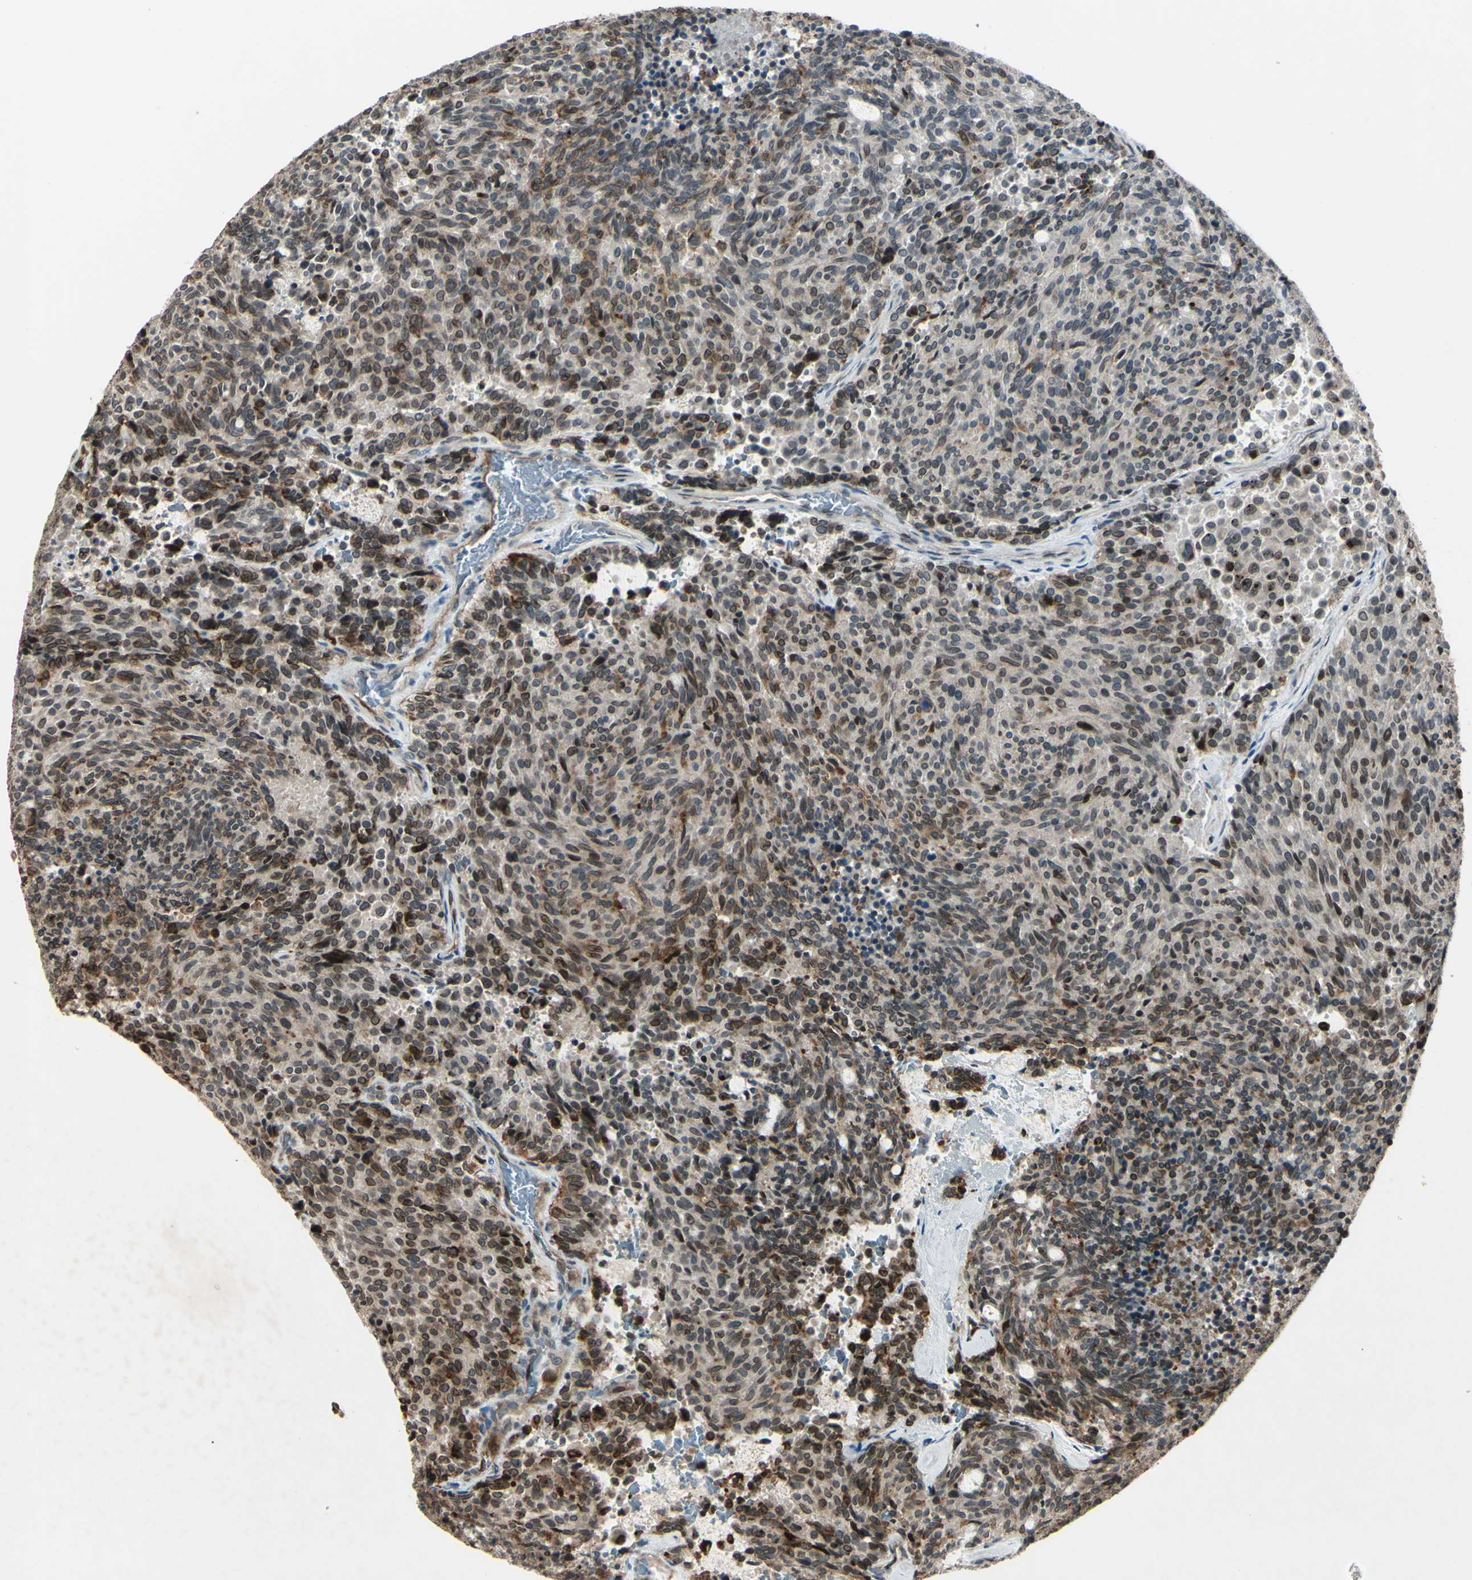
{"staining": {"intensity": "moderate", "quantity": "25%-75%", "location": "cytoplasmic/membranous,nuclear"}, "tissue": "carcinoid", "cell_type": "Tumor cells", "image_type": "cancer", "snomed": [{"axis": "morphology", "description": "Carcinoid, malignant, NOS"}, {"axis": "topography", "description": "Pancreas"}], "caption": "Immunohistochemical staining of human malignant carcinoid exhibits medium levels of moderate cytoplasmic/membranous and nuclear expression in about 25%-75% of tumor cells.", "gene": "MLF2", "patient": {"sex": "female", "age": 54}}